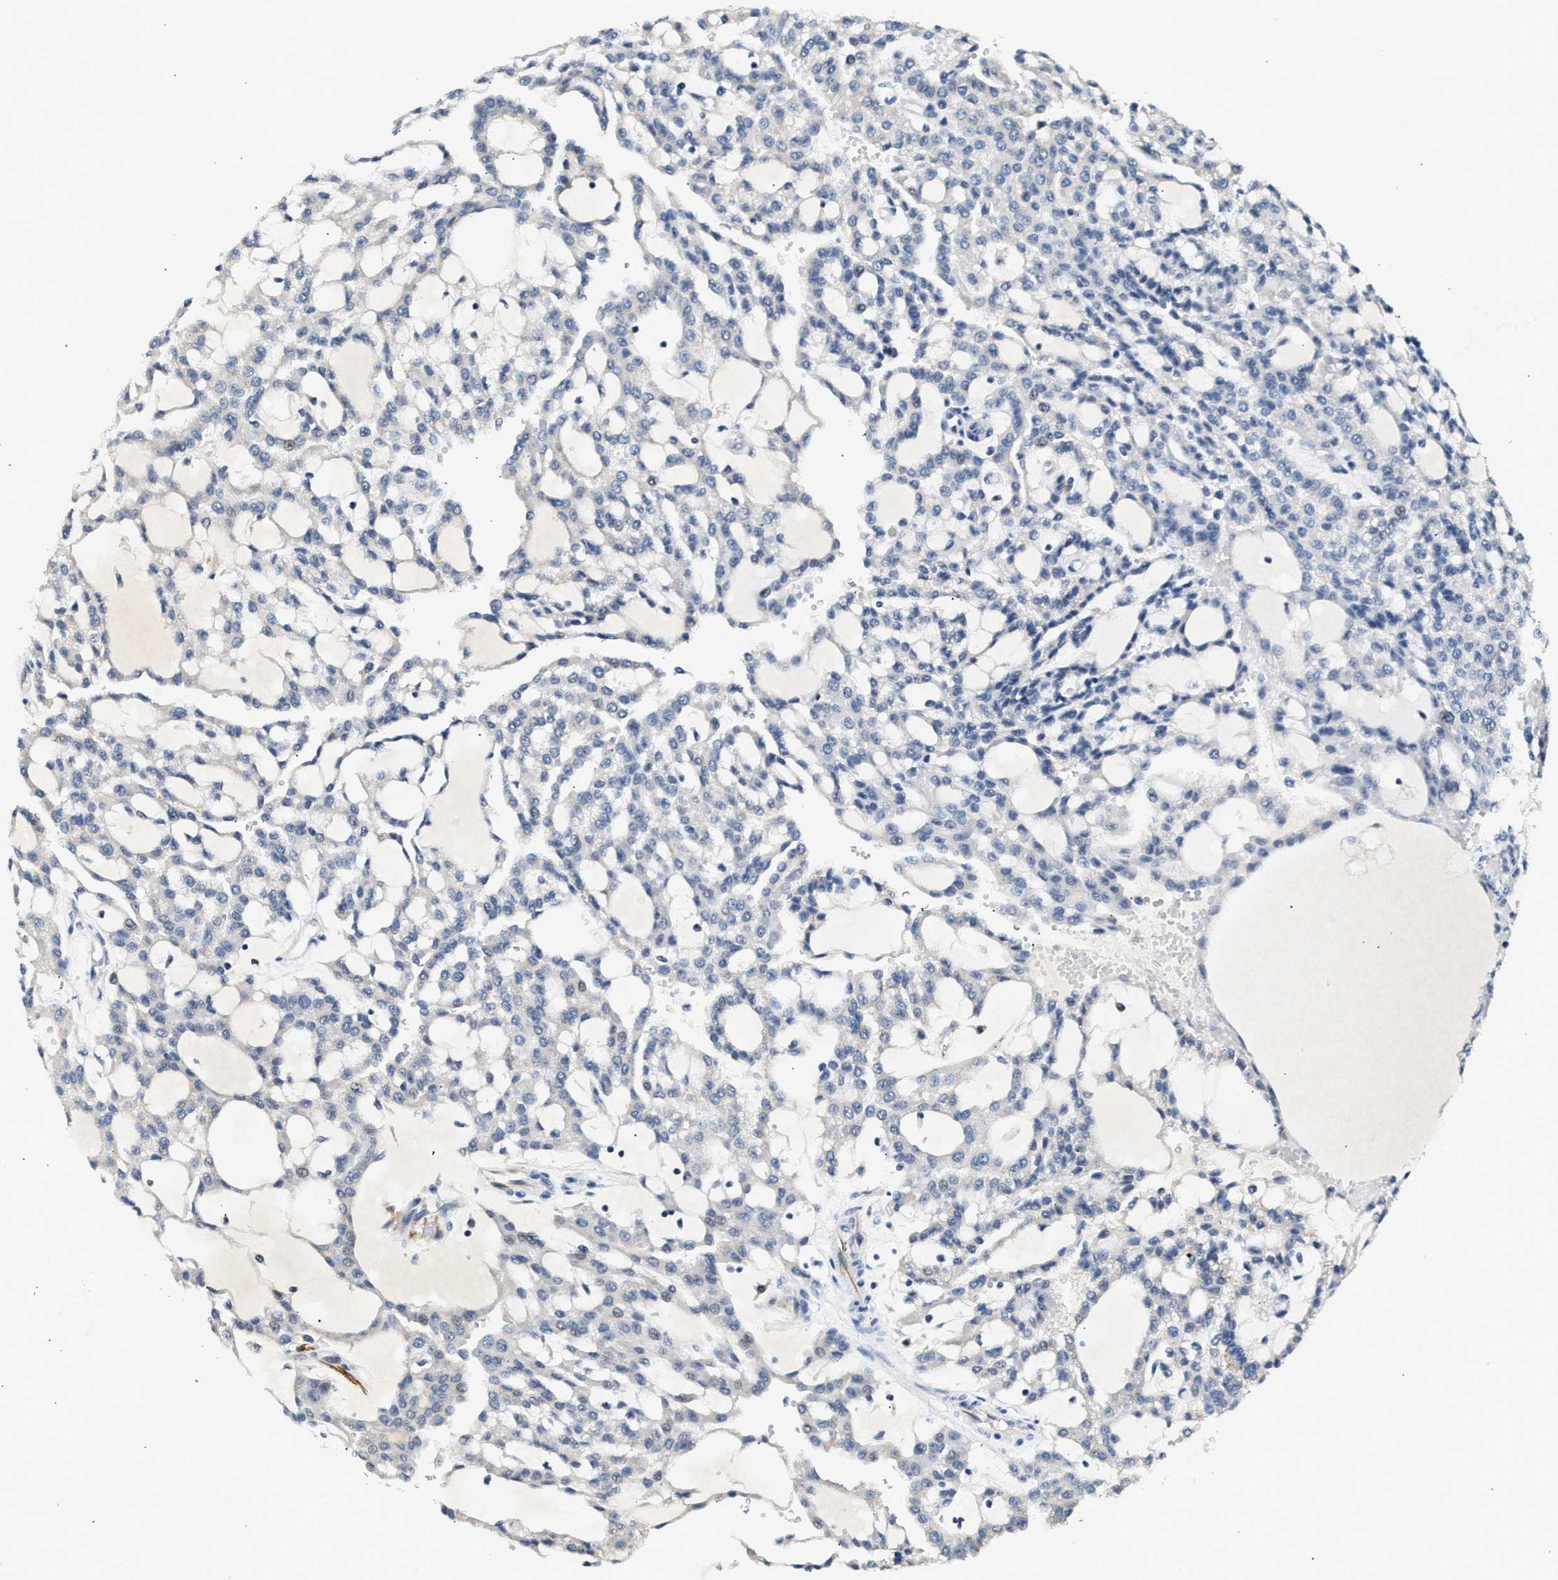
{"staining": {"intensity": "negative", "quantity": "none", "location": "none"}, "tissue": "renal cancer", "cell_type": "Tumor cells", "image_type": "cancer", "snomed": [{"axis": "morphology", "description": "Adenocarcinoma, NOS"}, {"axis": "topography", "description": "Kidney"}], "caption": "An image of renal cancer (adenocarcinoma) stained for a protein exhibits no brown staining in tumor cells. Brightfield microscopy of immunohistochemistry stained with DAB (3,3'-diaminobenzidine) (brown) and hematoxylin (blue), captured at high magnification.", "gene": "MED22", "patient": {"sex": "male", "age": 63}}